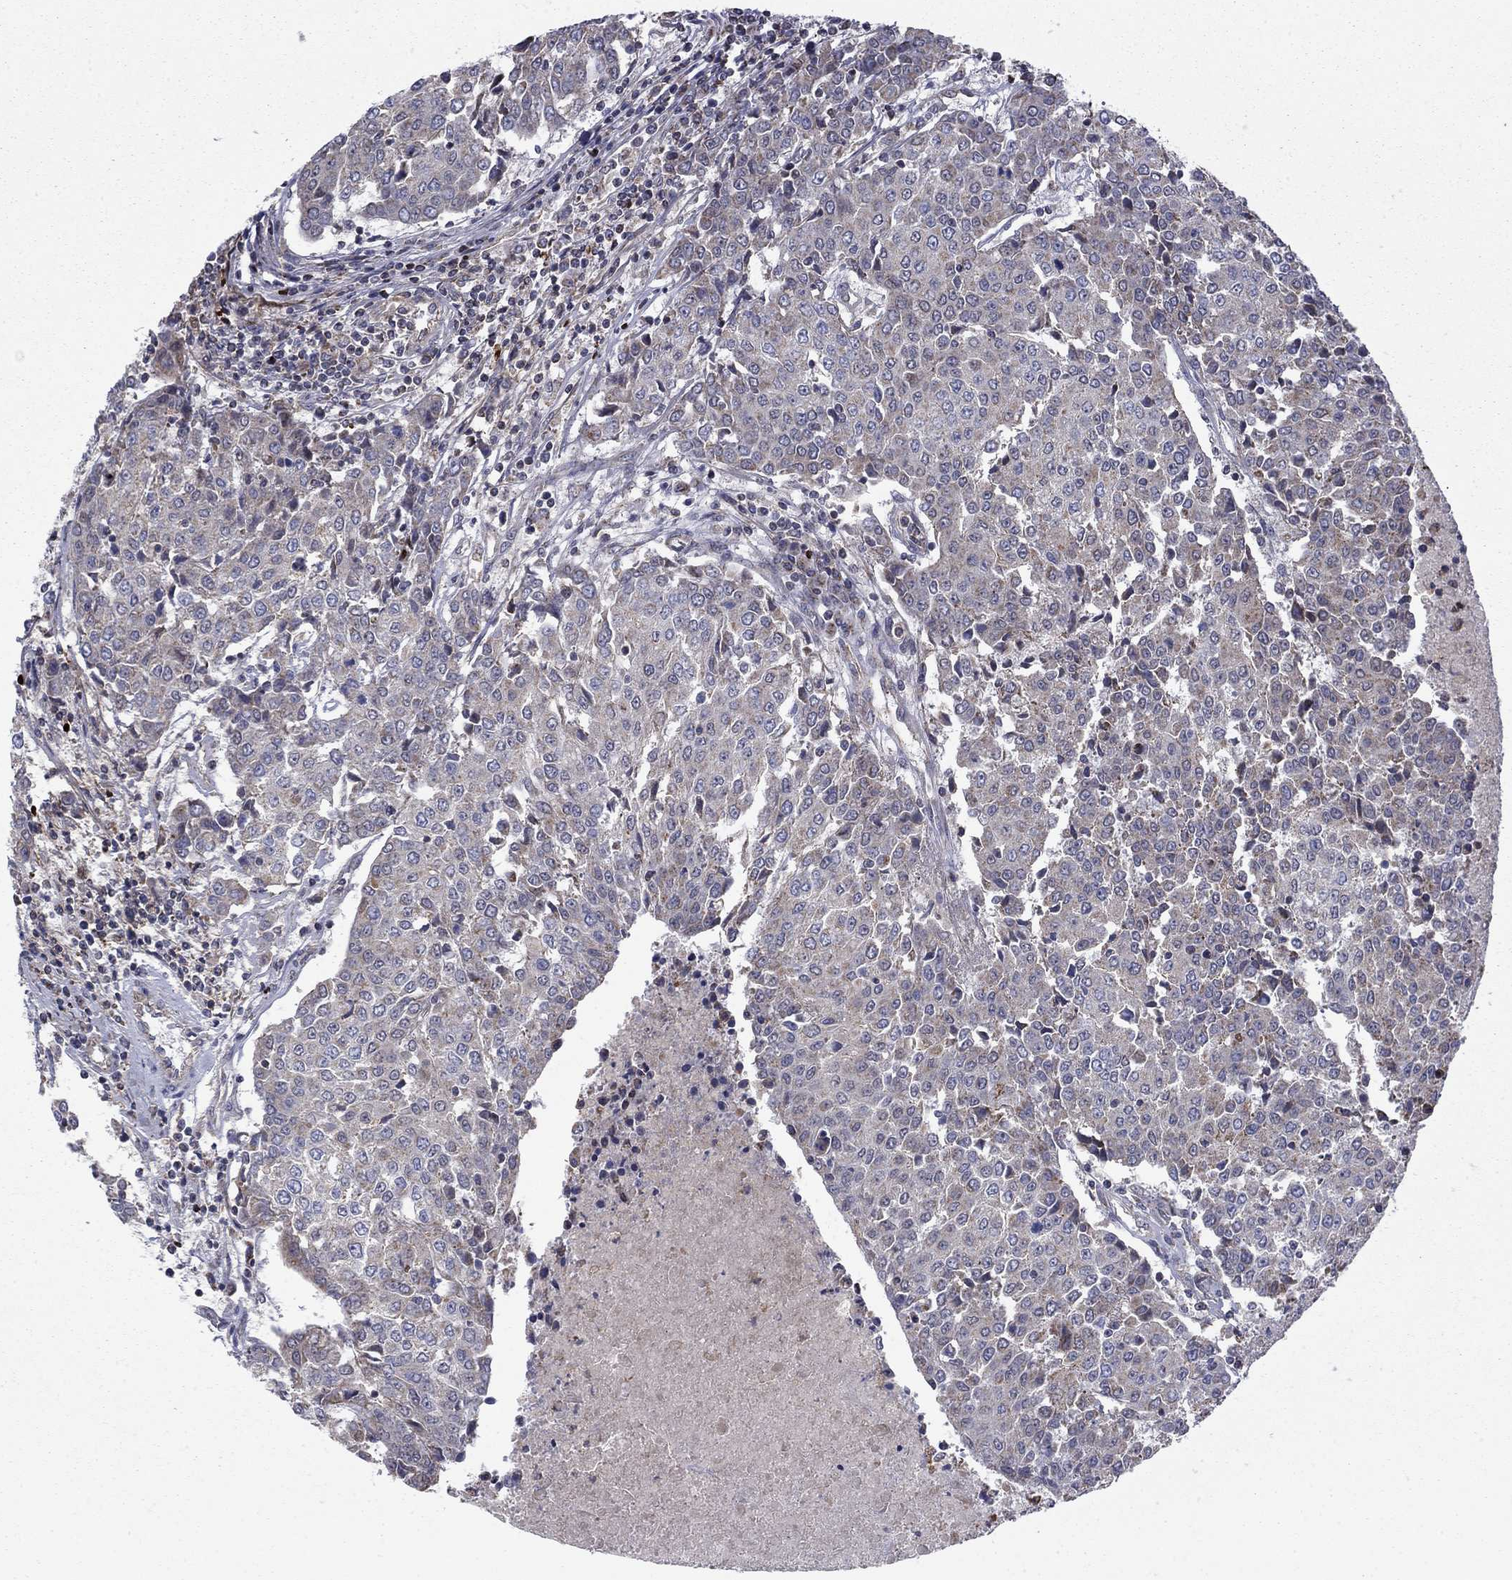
{"staining": {"intensity": "weak", "quantity": "25%-75%", "location": "cytoplasmic/membranous"}, "tissue": "urothelial cancer", "cell_type": "Tumor cells", "image_type": "cancer", "snomed": [{"axis": "morphology", "description": "Urothelial carcinoma, High grade"}, {"axis": "topography", "description": "Urinary bladder"}], "caption": "This image reveals immunohistochemistry staining of human high-grade urothelial carcinoma, with low weak cytoplasmic/membranous expression in approximately 25%-75% of tumor cells.", "gene": "DOP1B", "patient": {"sex": "female", "age": 85}}